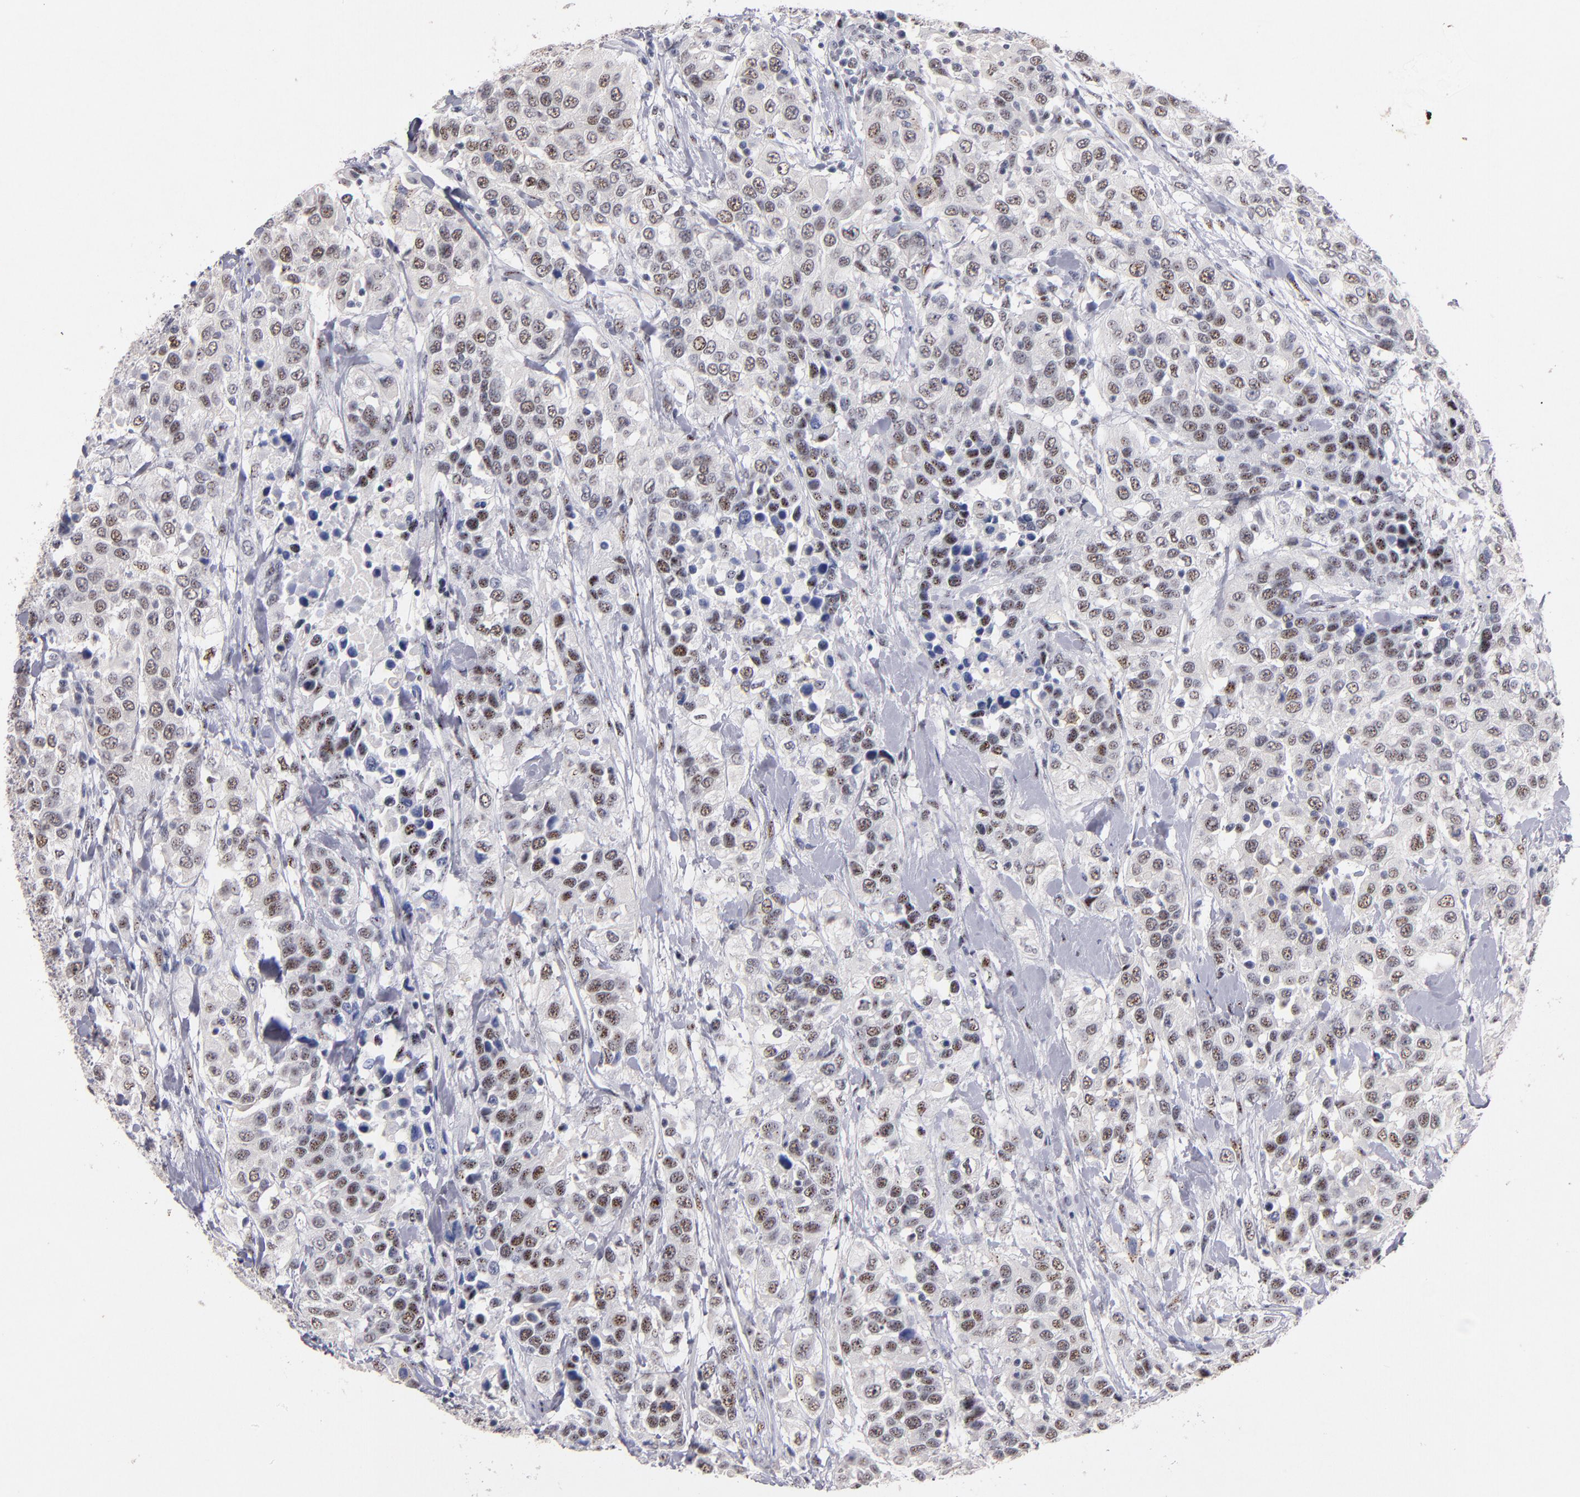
{"staining": {"intensity": "moderate", "quantity": "25%-75%", "location": "nuclear"}, "tissue": "urothelial cancer", "cell_type": "Tumor cells", "image_type": "cancer", "snomed": [{"axis": "morphology", "description": "Urothelial carcinoma, High grade"}, {"axis": "topography", "description": "Urinary bladder"}], "caption": "Urothelial cancer was stained to show a protein in brown. There is medium levels of moderate nuclear positivity in approximately 25%-75% of tumor cells.", "gene": "RAF1", "patient": {"sex": "female", "age": 80}}